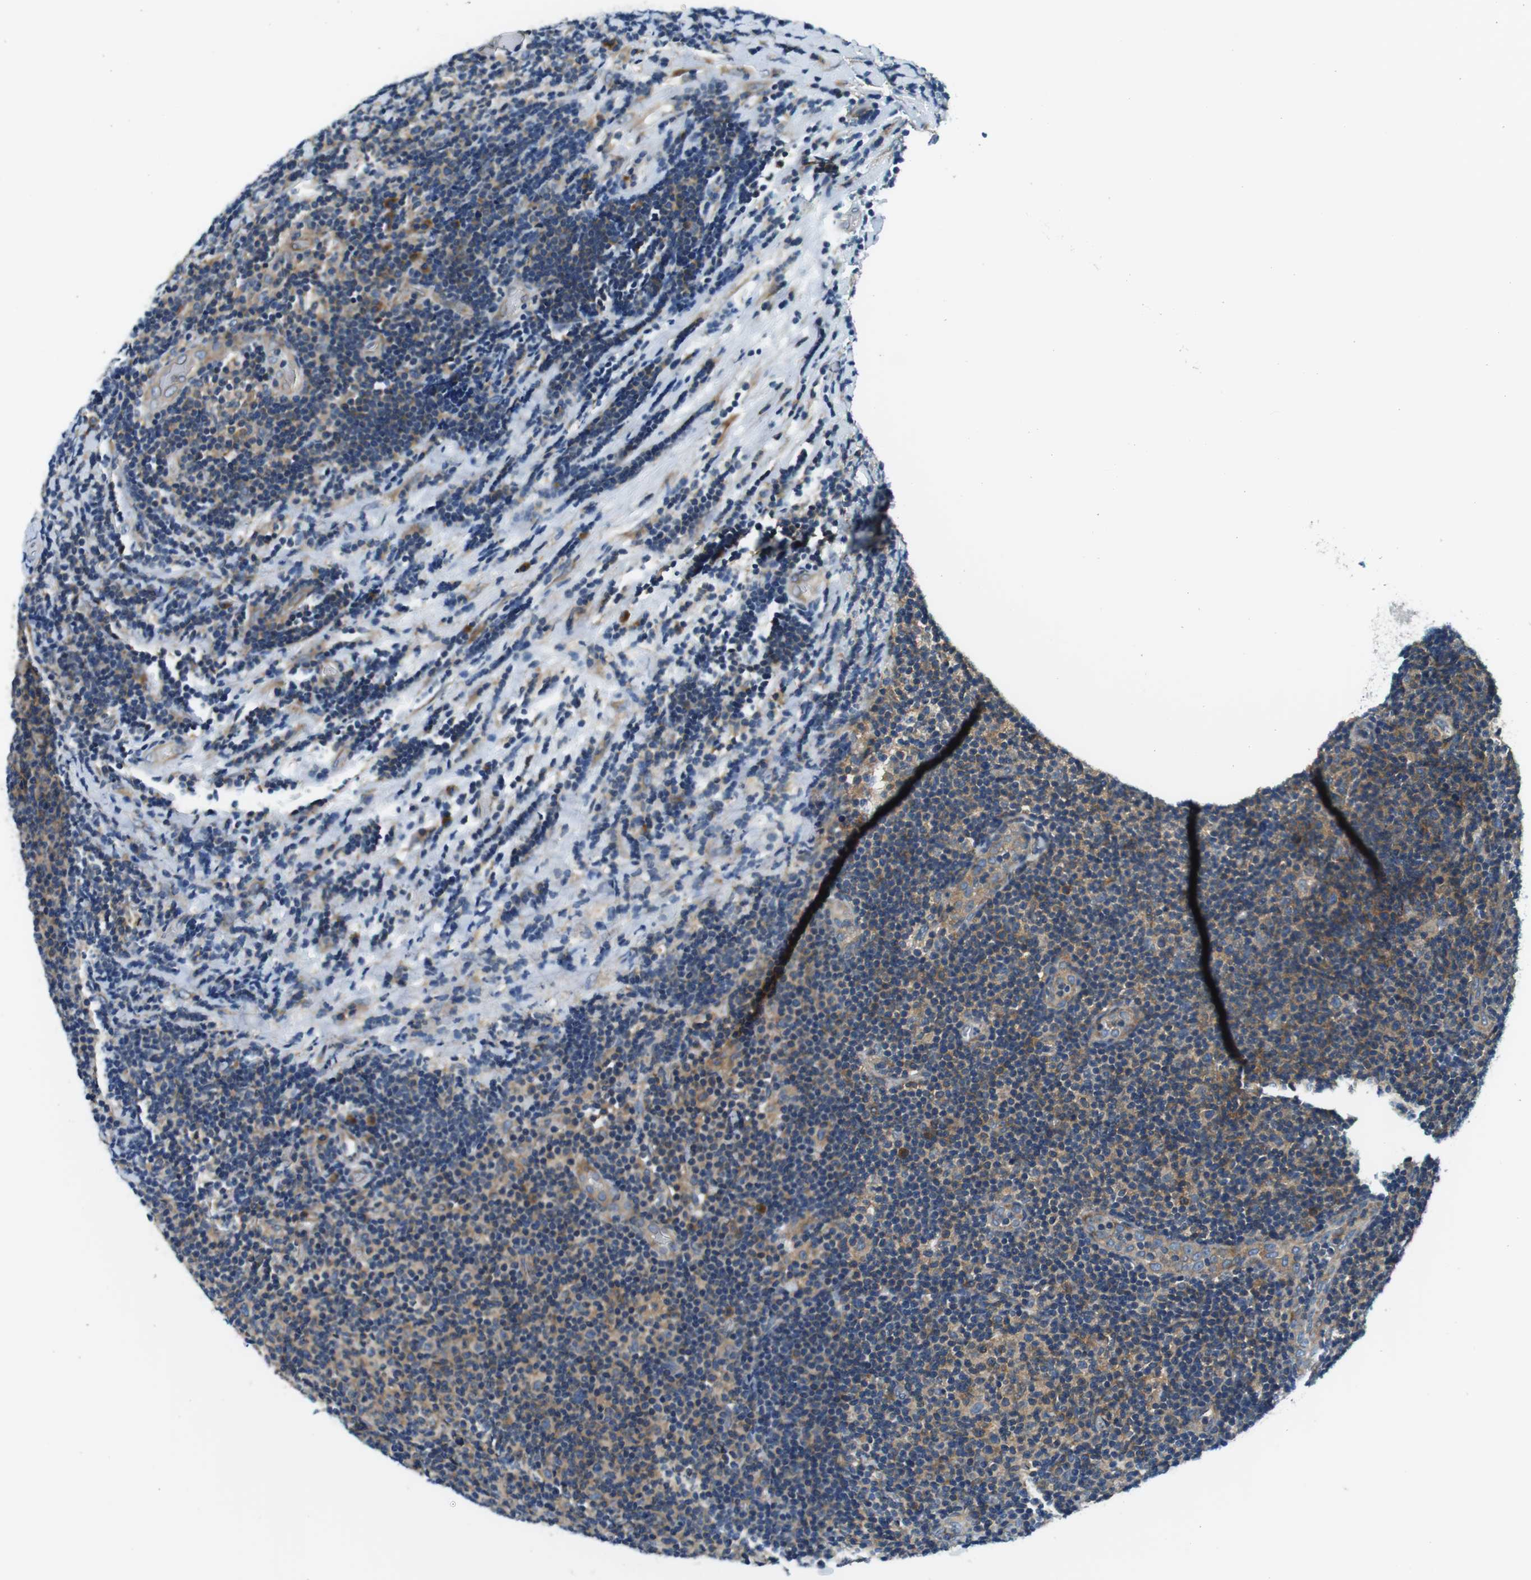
{"staining": {"intensity": "moderate", "quantity": "25%-75%", "location": "cytoplasmic/membranous"}, "tissue": "lymphoma", "cell_type": "Tumor cells", "image_type": "cancer", "snomed": [{"axis": "morphology", "description": "Malignant lymphoma, non-Hodgkin's type, Low grade"}, {"axis": "topography", "description": "Lymph node"}], "caption": "The immunohistochemical stain labels moderate cytoplasmic/membranous positivity in tumor cells of lymphoma tissue. (Brightfield microscopy of DAB IHC at high magnification).", "gene": "EIF2B5", "patient": {"sex": "male", "age": 83}}